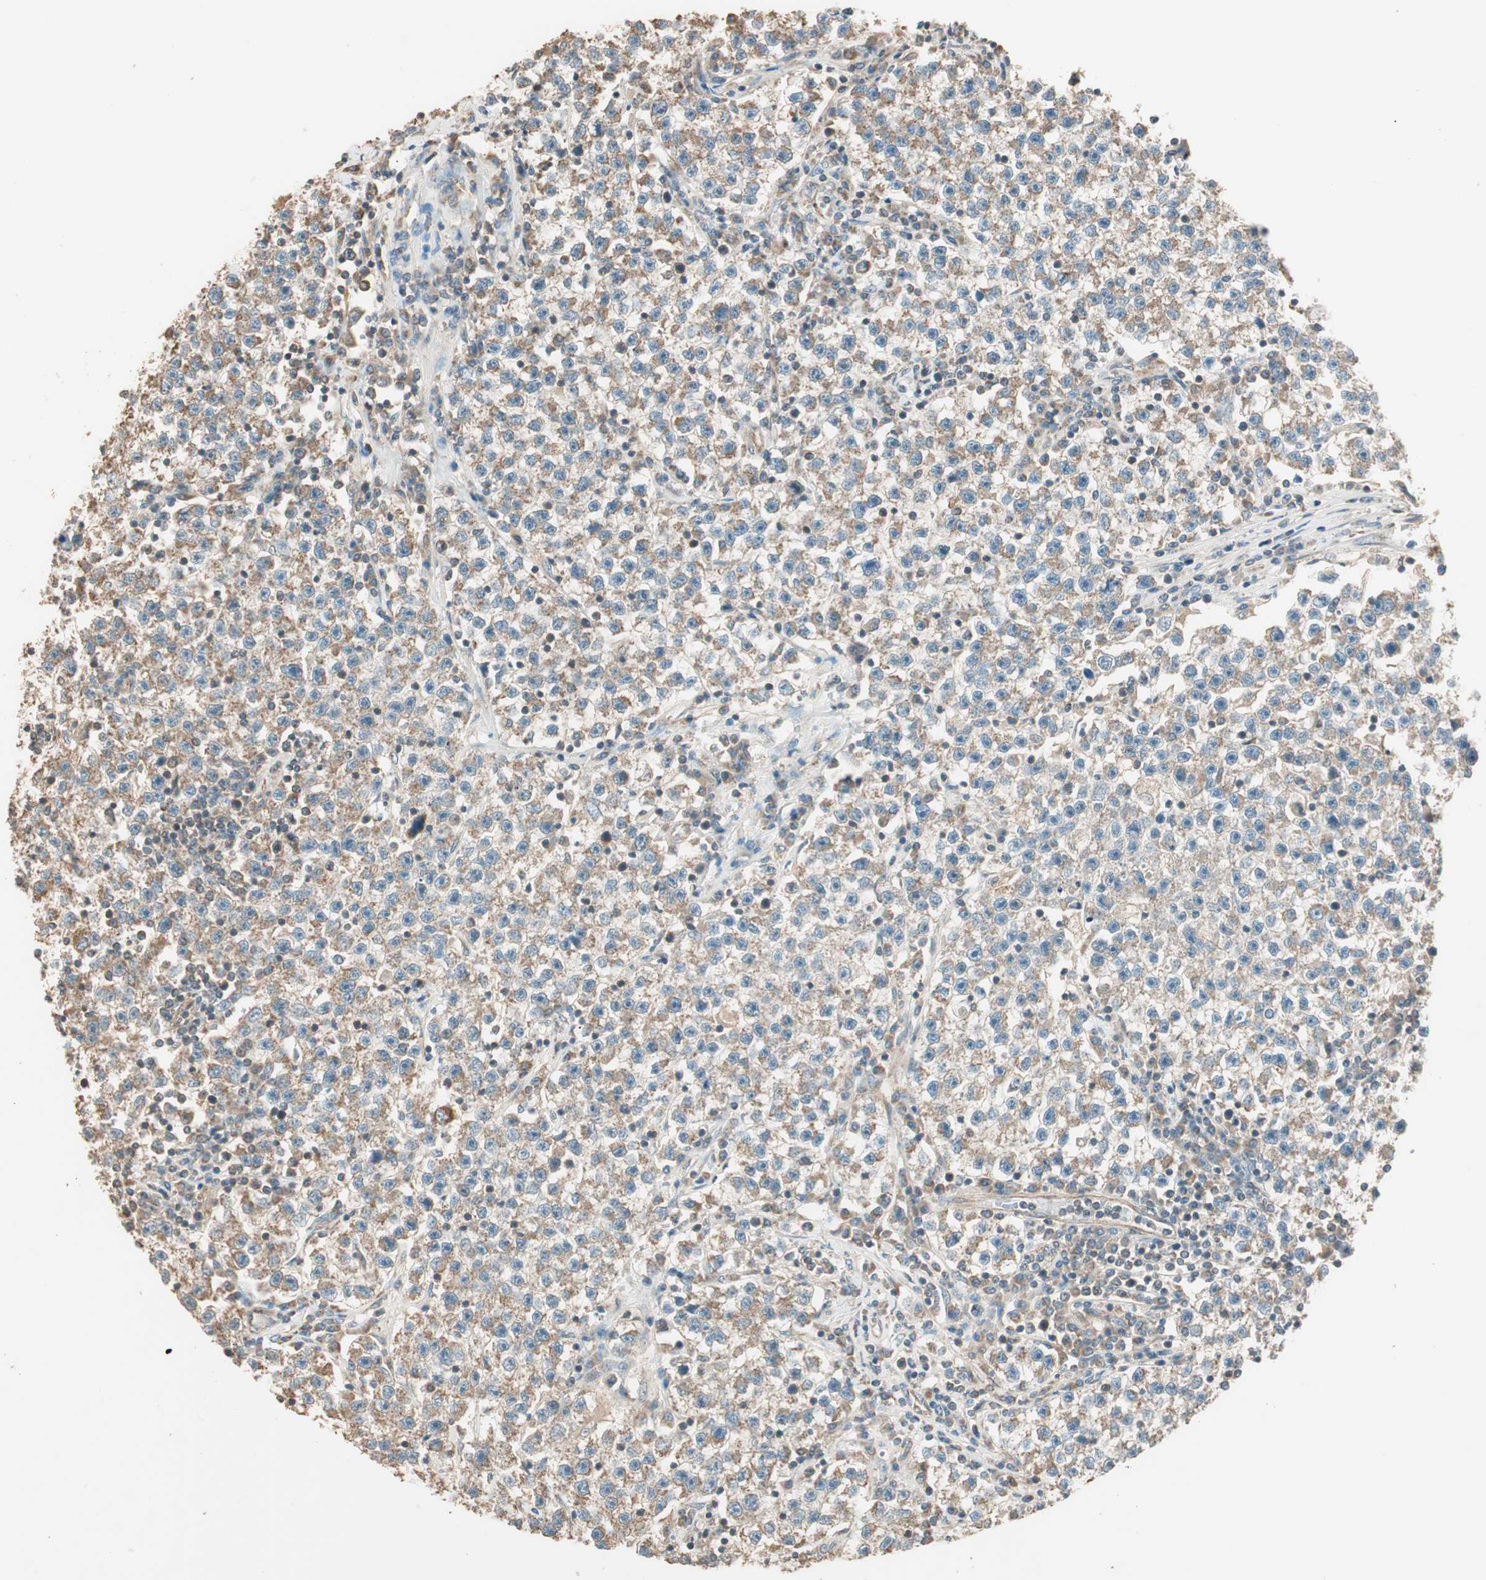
{"staining": {"intensity": "weak", "quantity": ">75%", "location": "cytoplasmic/membranous"}, "tissue": "testis cancer", "cell_type": "Tumor cells", "image_type": "cancer", "snomed": [{"axis": "morphology", "description": "Seminoma, NOS"}, {"axis": "topography", "description": "Testis"}], "caption": "Brown immunohistochemical staining in testis cancer reveals weak cytoplasmic/membranous positivity in about >75% of tumor cells. The staining is performed using DAB (3,3'-diaminobenzidine) brown chromogen to label protein expression. The nuclei are counter-stained blue using hematoxylin.", "gene": "TRIM21", "patient": {"sex": "male", "age": 22}}